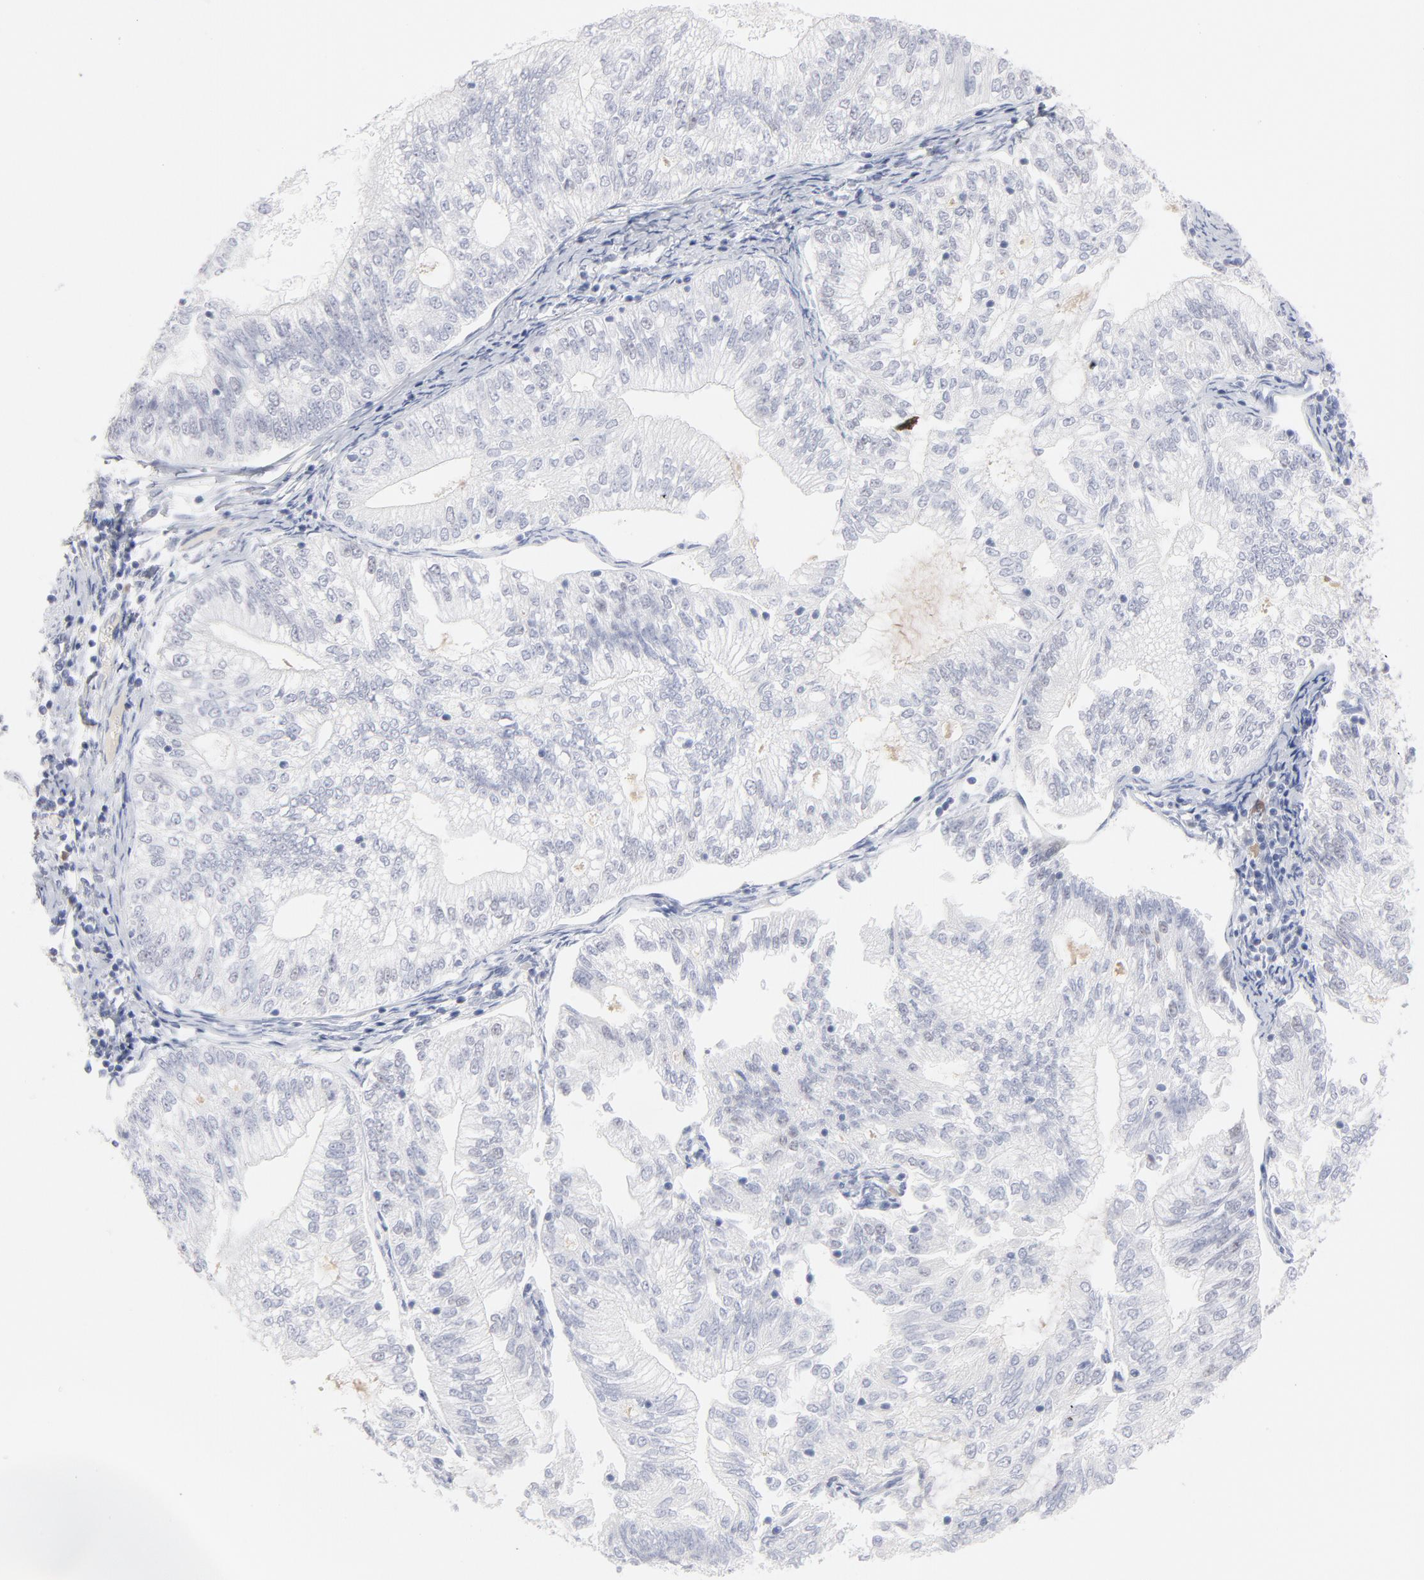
{"staining": {"intensity": "negative", "quantity": "none", "location": "none"}, "tissue": "endometrial cancer", "cell_type": "Tumor cells", "image_type": "cancer", "snomed": [{"axis": "morphology", "description": "Adenocarcinoma, NOS"}, {"axis": "topography", "description": "Endometrium"}], "caption": "Protein analysis of adenocarcinoma (endometrial) exhibits no significant staining in tumor cells.", "gene": "MCM7", "patient": {"sex": "female", "age": 69}}